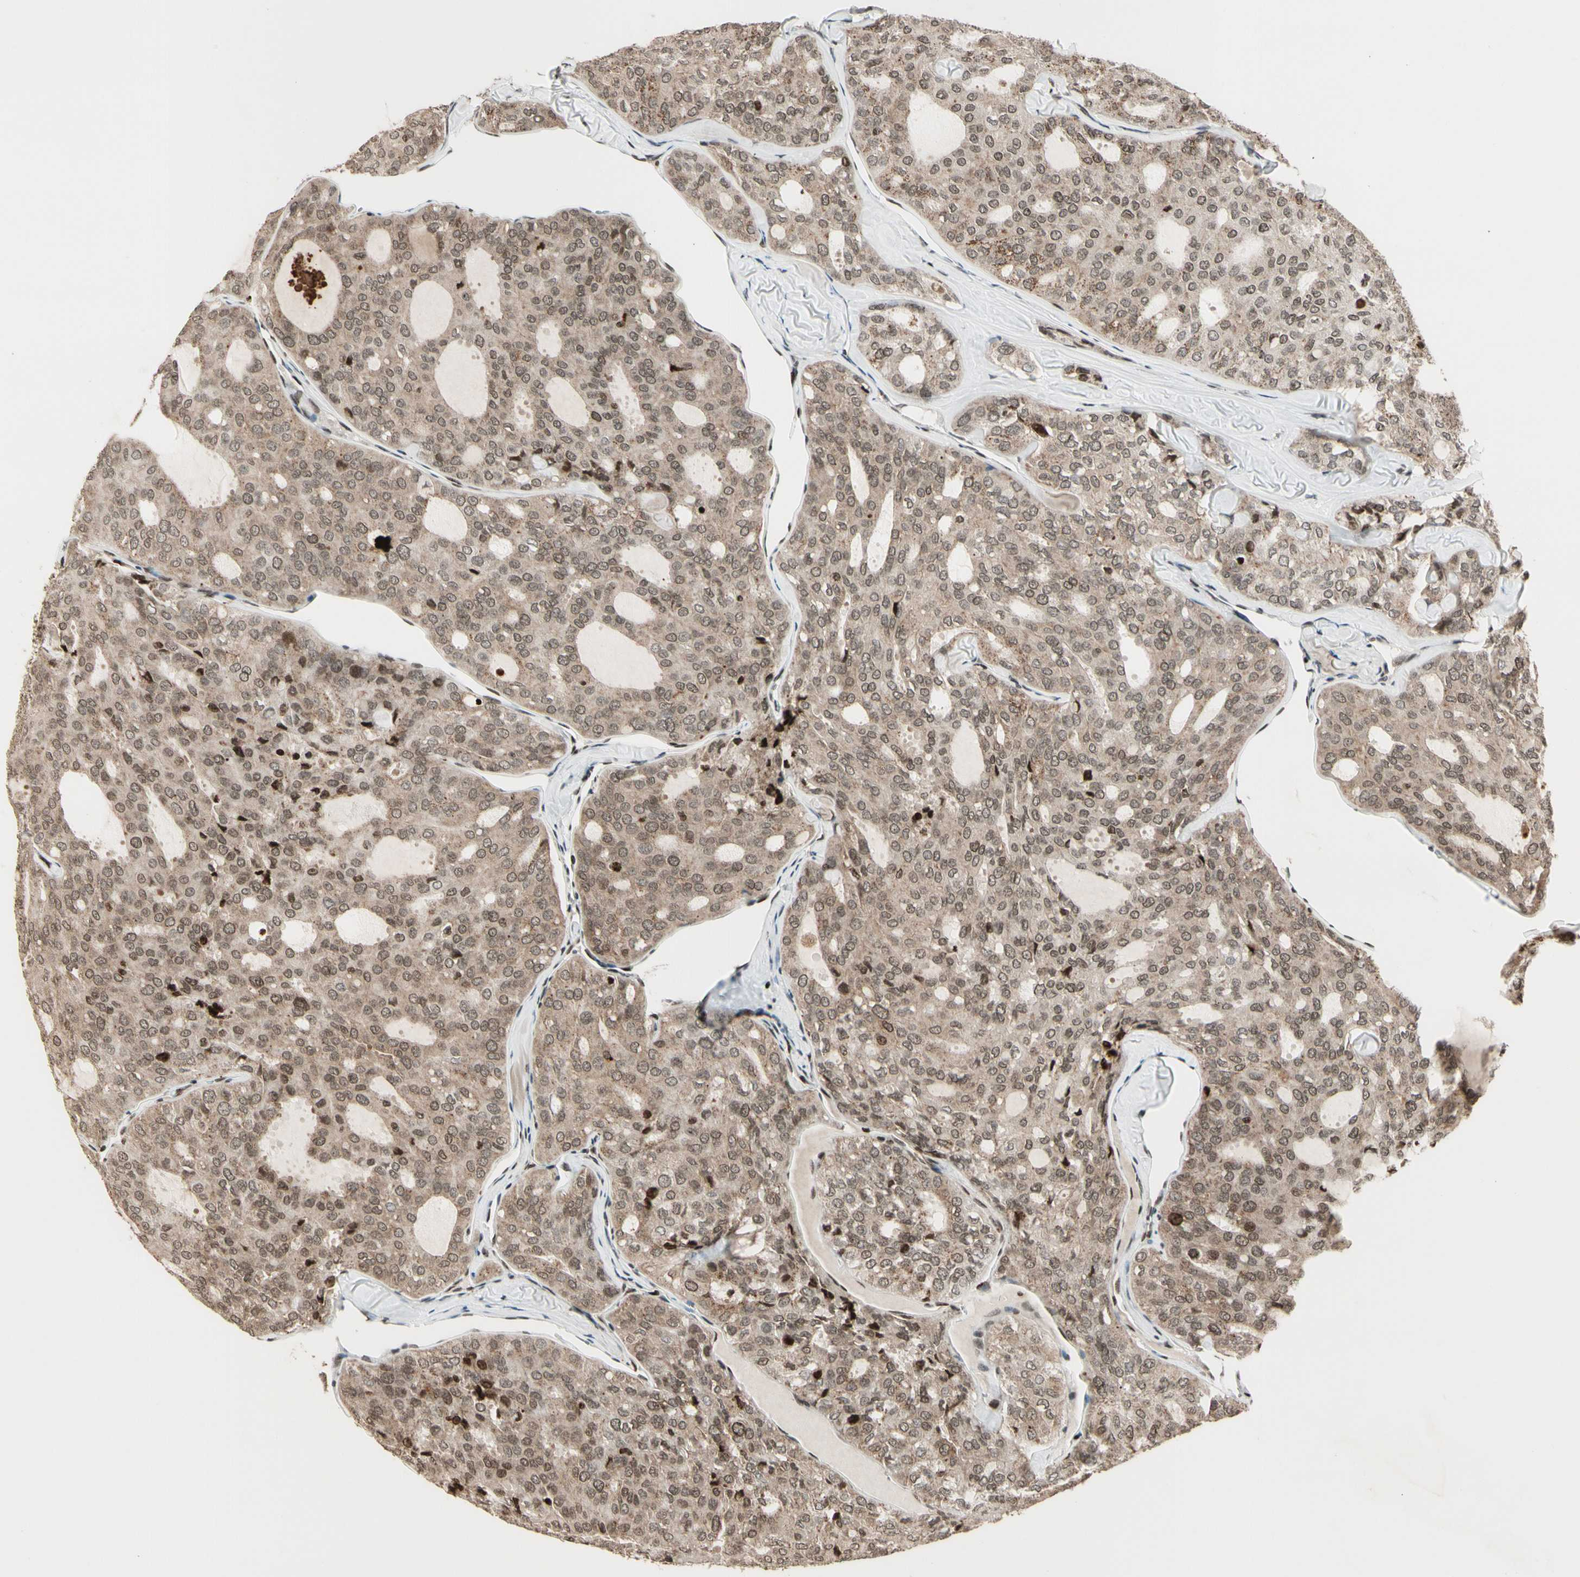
{"staining": {"intensity": "weak", "quantity": ">75%", "location": "cytoplasmic/membranous,nuclear"}, "tissue": "thyroid cancer", "cell_type": "Tumor cells", "image_type": "cancer", "snomed": [{"axis": "morphology", "description": "Follicular adenoma carcinoma, NOS"}, {"axis": "topography", "description": "Thyroid gland"}], "caption": "This micrograph displays IHC staining of human thyroid cancer, with low weak cytoplasmic/membranous and nuclear expression in about >75% of tumor cells.", "gene": "TSHZ3", "patient": {"sex": "male", "age": 75}}